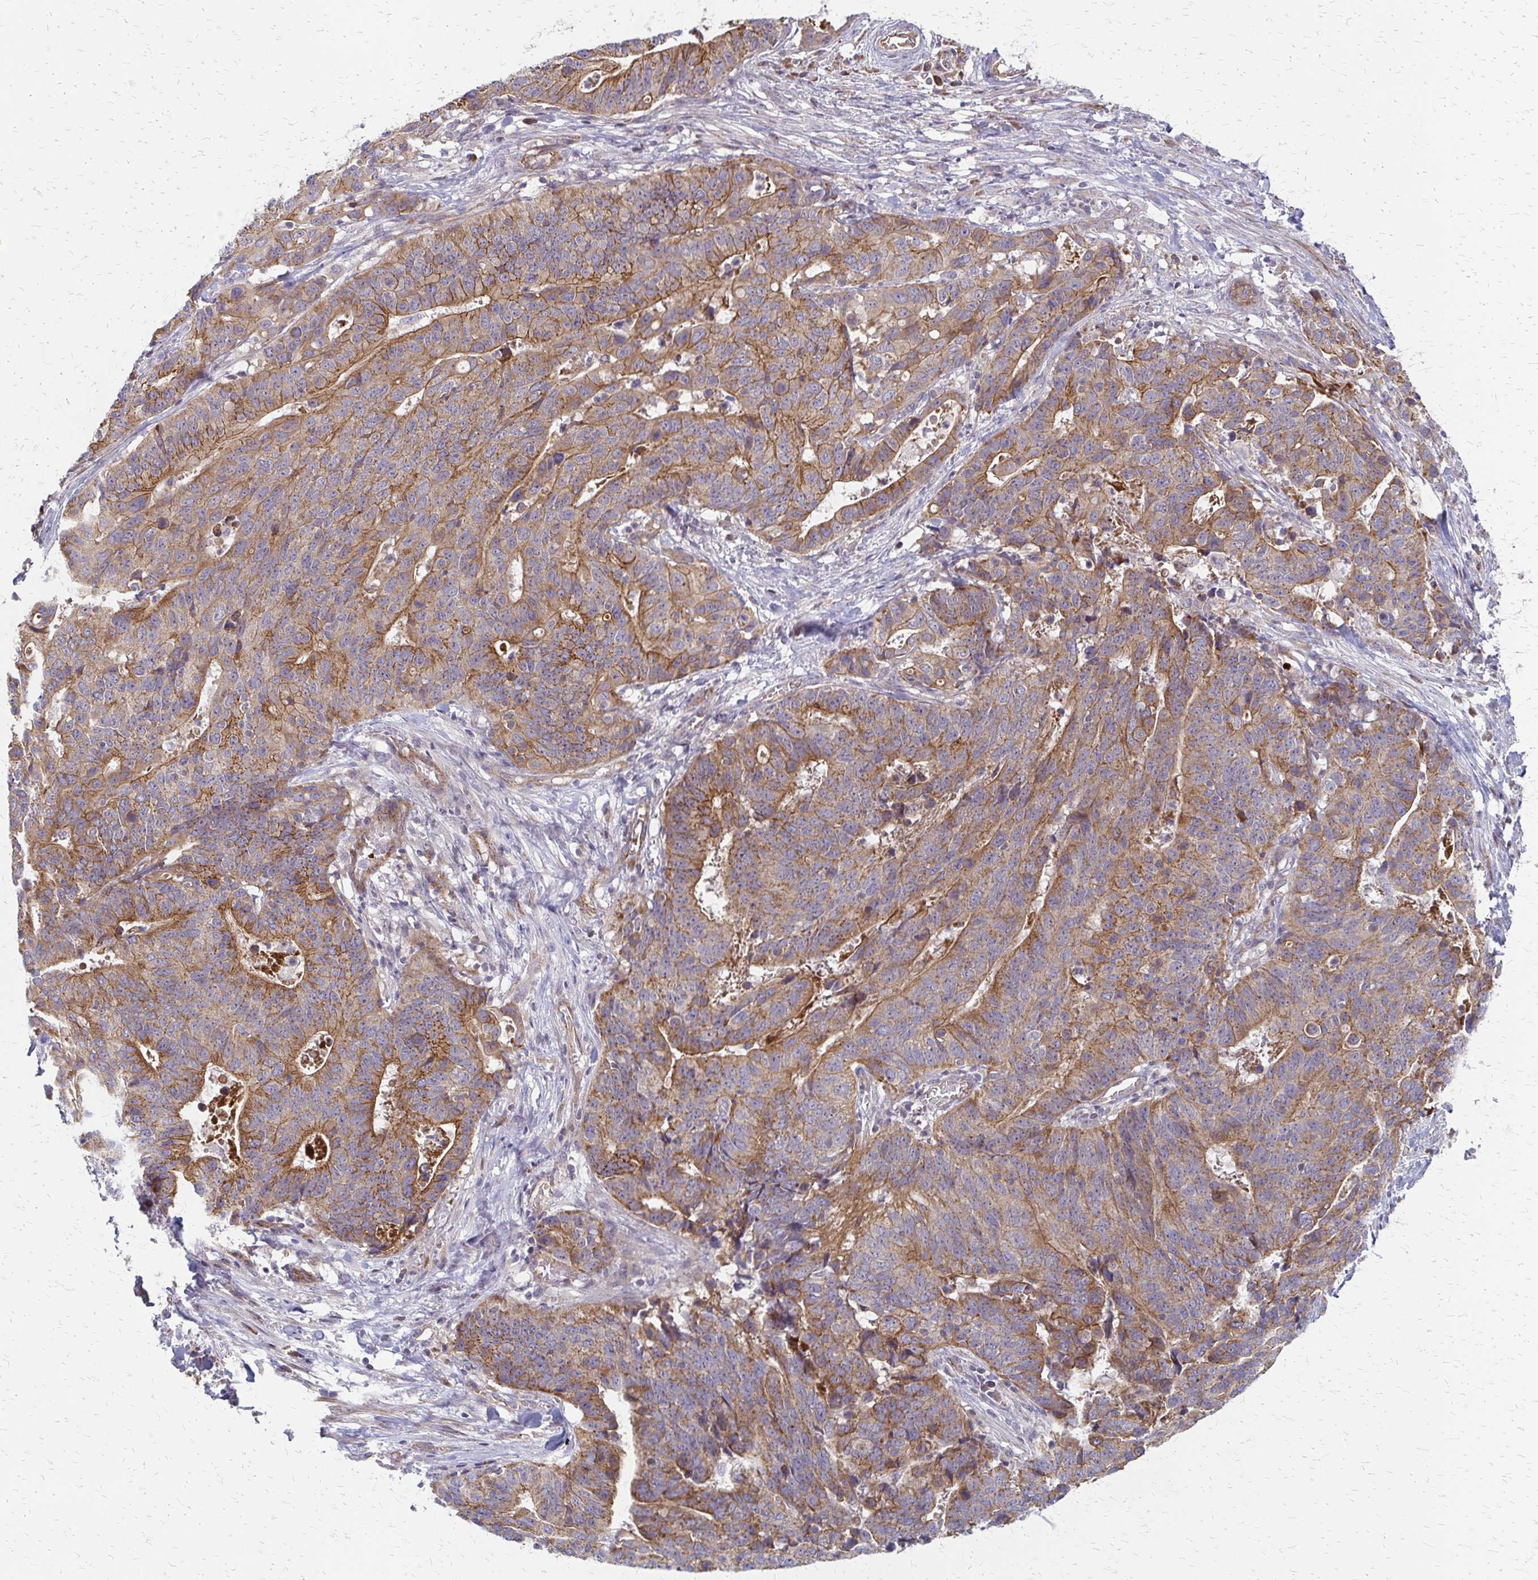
{"staining": {"intensity": "moderate", "quantity": ">75%", "location": "cytoplasmic/membranous"}, "tissue": "stomach cancer", "cell_type": "Tumor cells", "image_type": "cancer", "snomed": [{"axis": "morphology", "description": "Adenocarcinoma, NOS"}, {"axis": "topography", "description": "Stomach, upper"}], "caption": "Adenocarcinoma (stomach) was stained to show a protein in brown. There is medium levels of moderate cytoplasmic/membranous positivity in about >75% of tumor cells.", "gene": "ZNF383", "patient": {"sex": "female", "age": 67}}